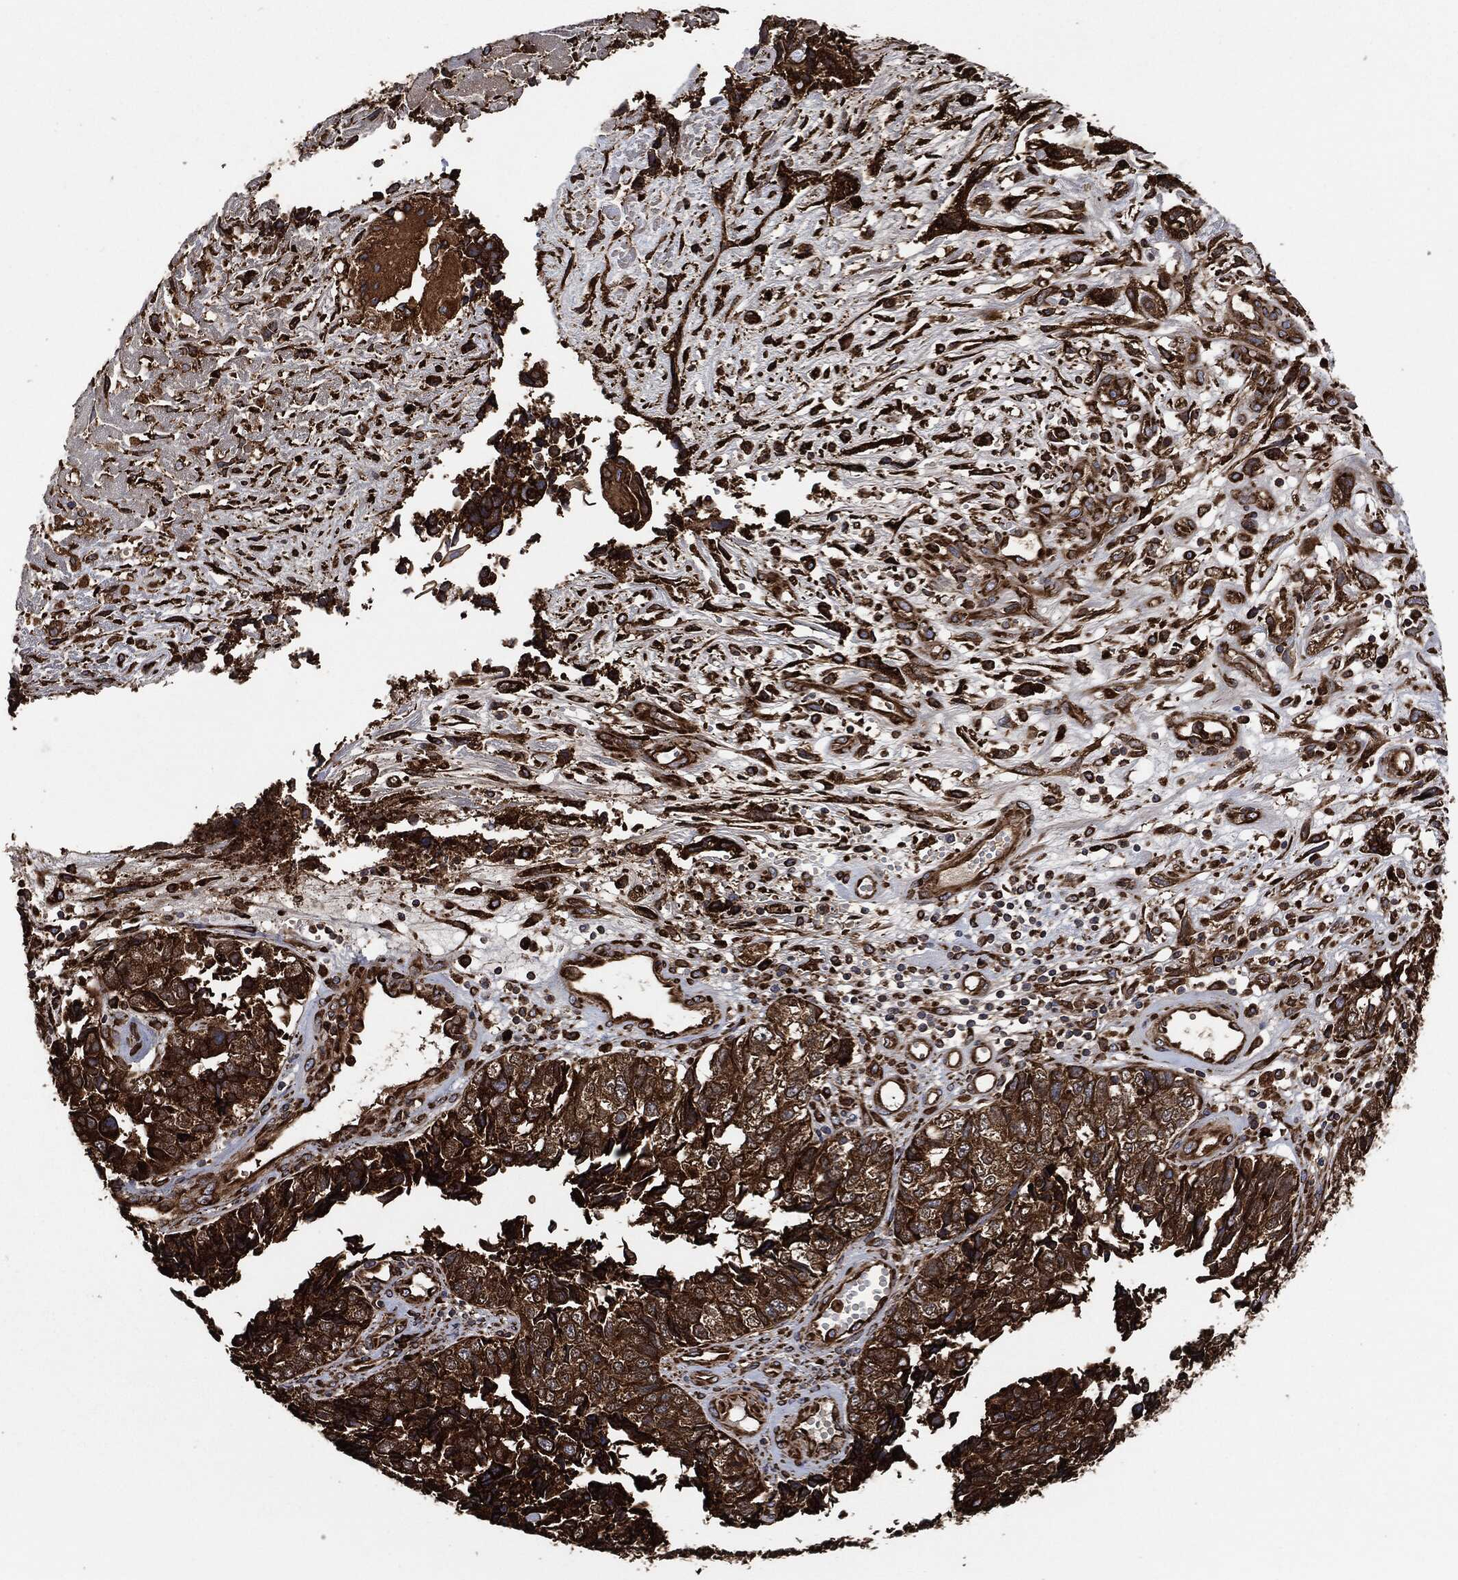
{"staining": {"intensity": "strong", "quantity": ">75%", "location": "cytoplasmic/membranous"}, "tissue": "cervical cancer", "cell_type": "Tumor cells", "image_type": "cancer", "snomed": [{"axis": "morphology", "description": "Squamous cell carcinoma, NOS"}, {"axis": "topography", "description": "Cervix"}], "caption": "A histopathology image of cervical cancer (squamous cell carcinoma) stained for a protein shows strong cytoplasmic/membranous brown staining in tumor cells. (brown staining indicates protein expression, while blue staining denotes nuclei).", "gene": "AMFR", "patient": {"sex": "female", "age": 63}}